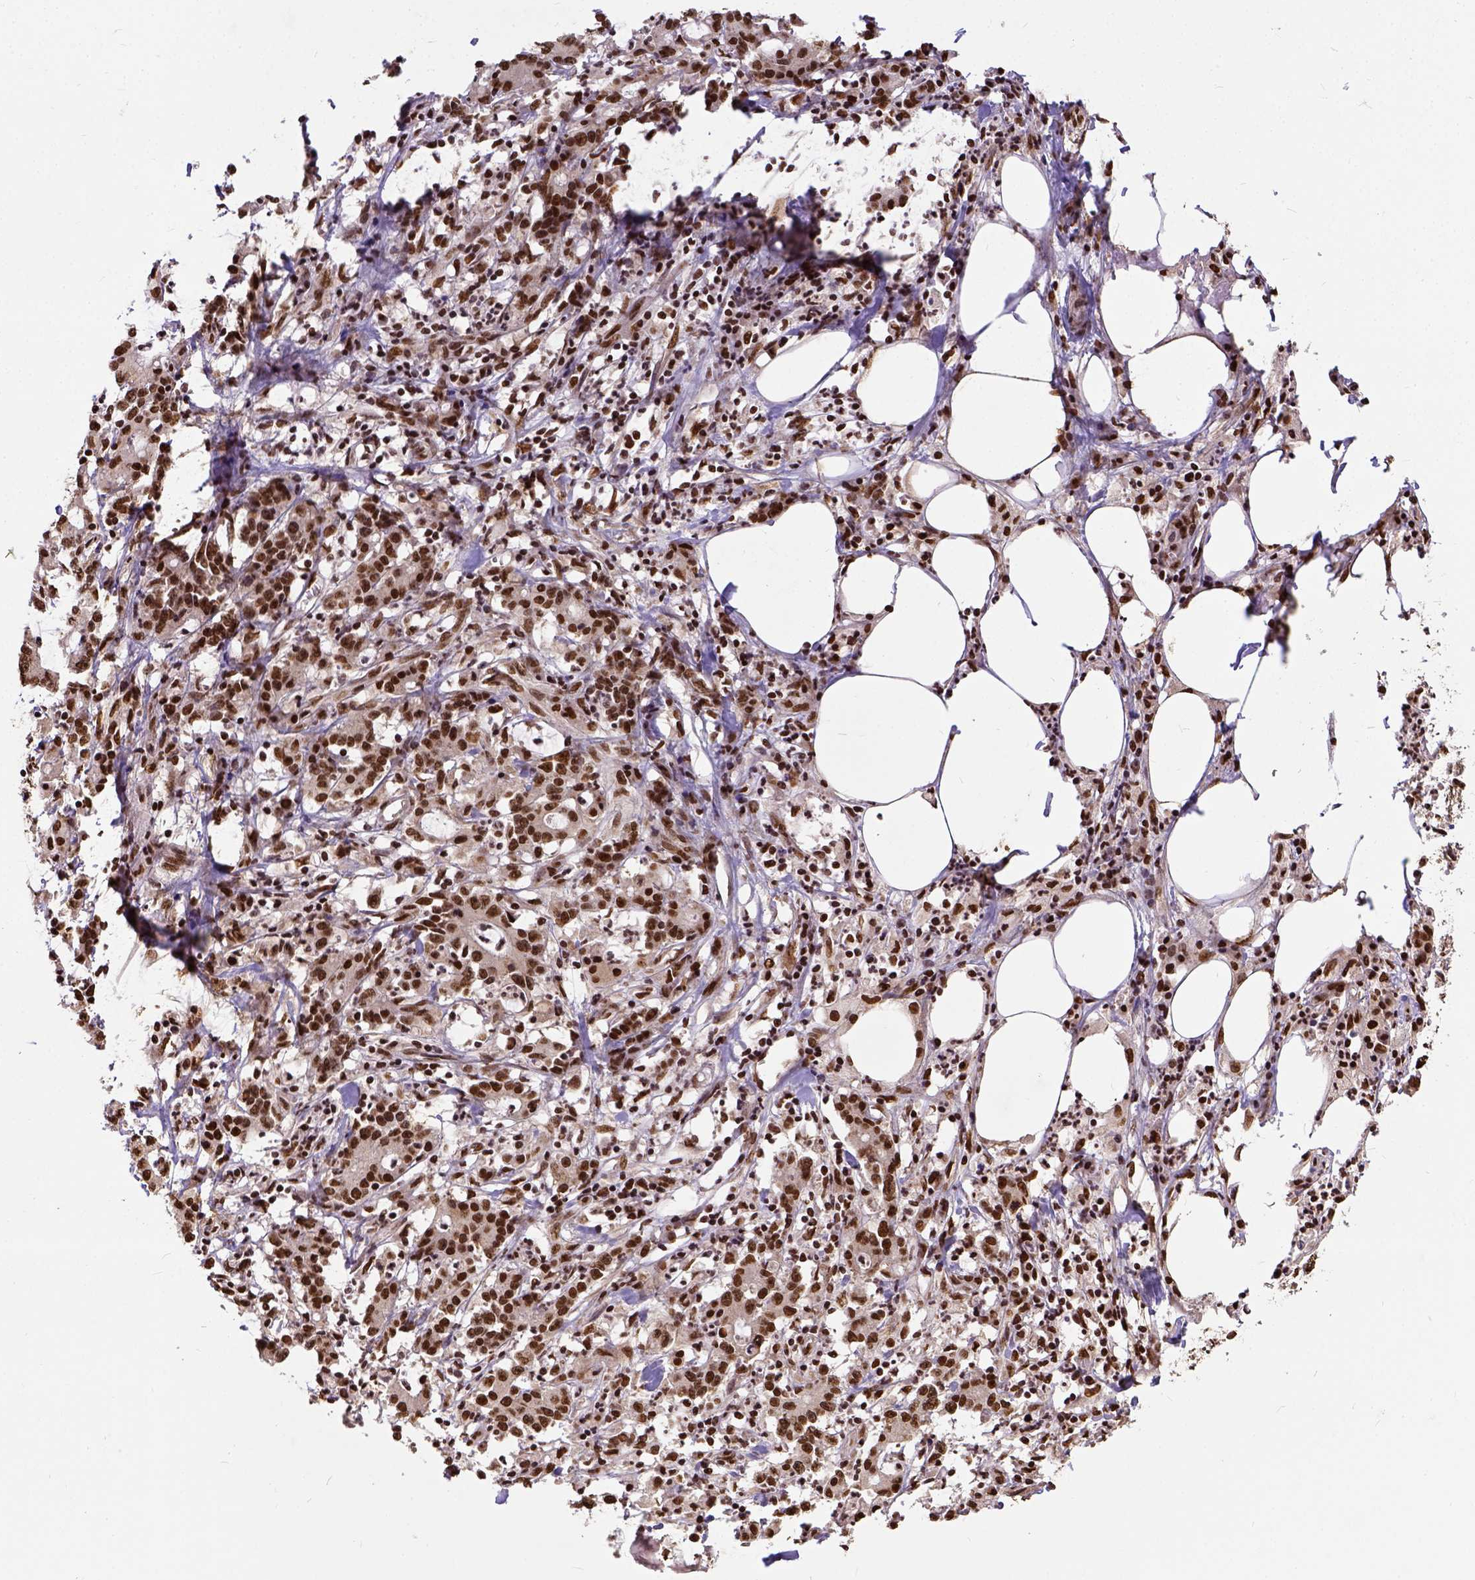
{"staining": {"intensity": "strong", "quantity": ">75%", "location": "nuclear"}, "tissue": "stomach cancer", "cell_type": "Tumor cells", "image_type": "cancer", "snomed": [{"axis": "morphology", "description": "Adenocarcinoma, NOS"}, {"axis": "topography", "description": "Stomach, upper"}], "caption": "The immunohistochemical stain highlights strong nuclear positivity in tumor cells of stomach adenocarcinoma tissue.", "gene": "NACC1", "patient": {"sex": "male", "age": 68}}